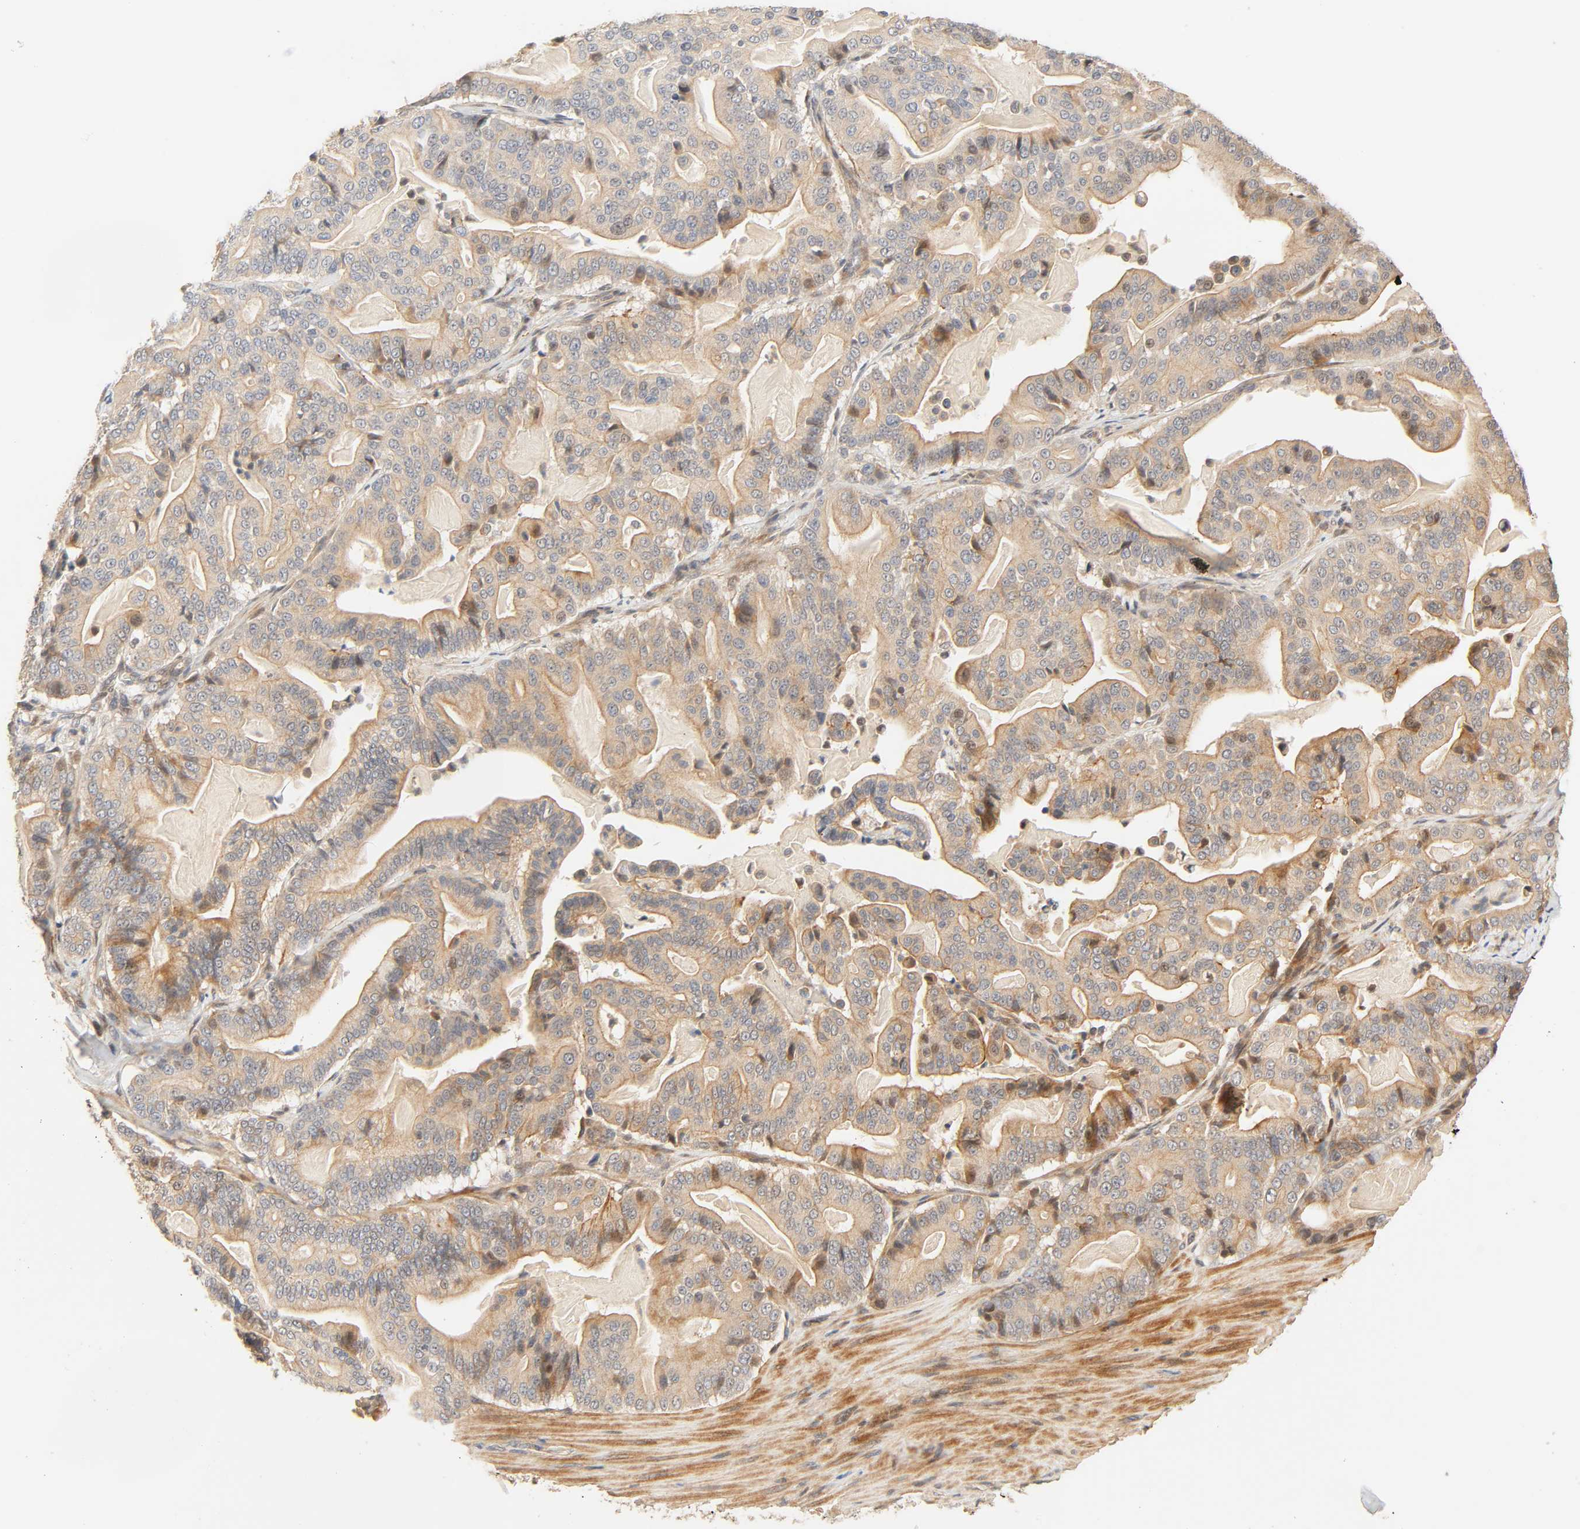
{"staining": {"intensity": "moderate", "quantity": "25%-75%", "location": "cytoplasmic/membranous"}, "tissue": "pancreatic cancer", "cell_type": "Tumor cells", "image_type": "cancer", "snomed": [{"axis": "morphology", "description": "Adenocarcinoma, NOS"}, {"axis": "topography", "description": "Pancreas"}], "caption": "Adenocarcinoma (pancreatic) stained with immunohistochemistry shows moderate cytoplasmic/membranous positivity in about 25%-75% of tumor cells. (brown staining indicates protein expression, while blue staining denotes nuclei).", "gene": "CACNA1G", "patient": {"sex": "male", "age": 63}}